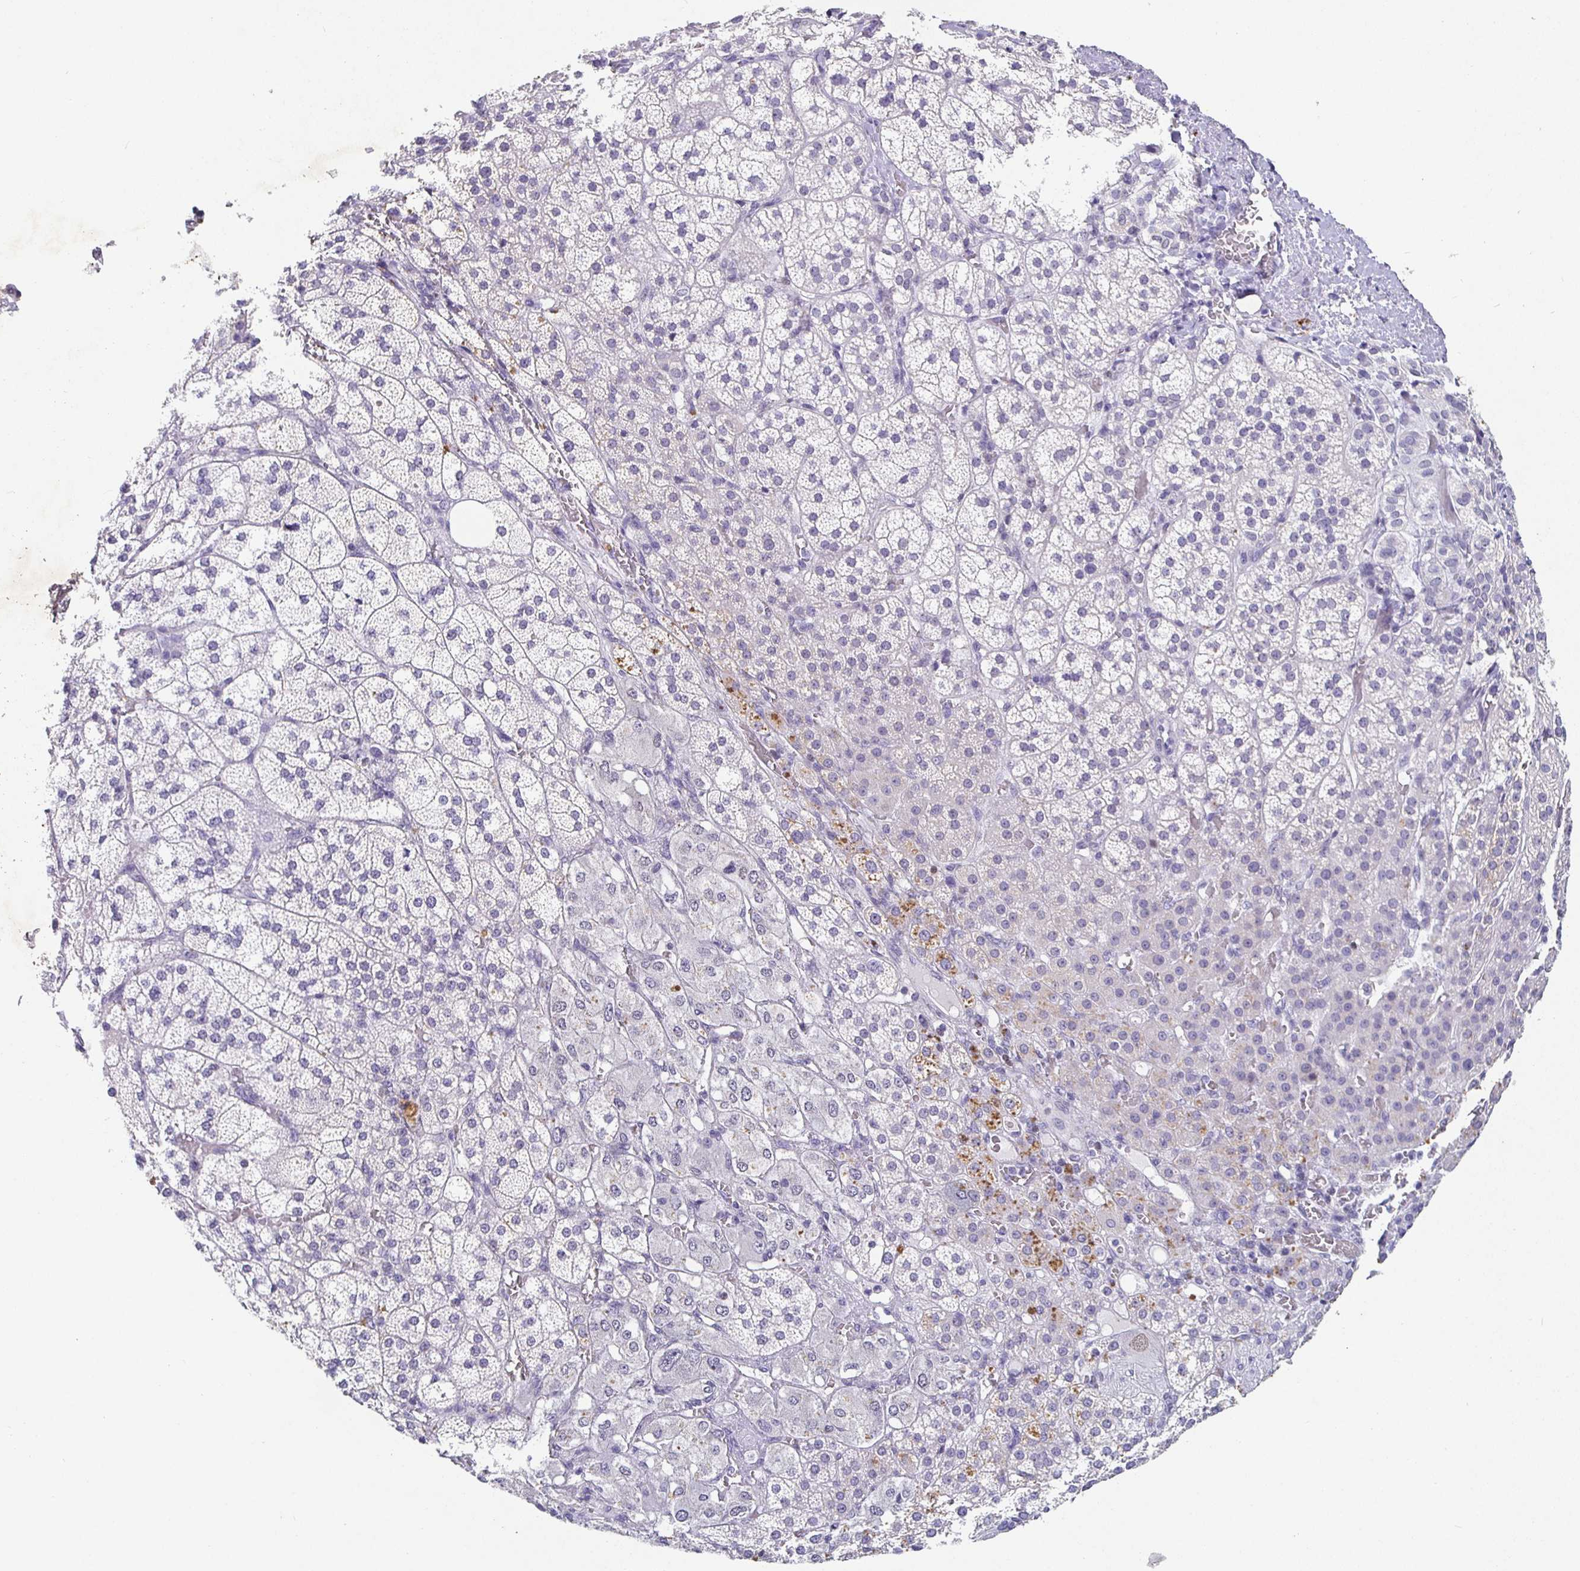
{"staining": {"intensity": "moderate", "quantity": "<25%", "location": "cytoplasmic/membranous"}, "tissue": "adrenal gland", "cell_type": "Glandular cells", "image_type": "normal", "snomed": [{"axis": "morphology", "description": "Normal tissue, NOS"}, {"axis": "topography", "description": "Adrenal gland"}], "caption": "Brown immunohistochemical staining in benign adrenal gland displays moderate cytoplasmic/membranous expression in about <25% of glandular cells.", "gene": "SATB1", "patient": {"sex": "female", "age": 60}}